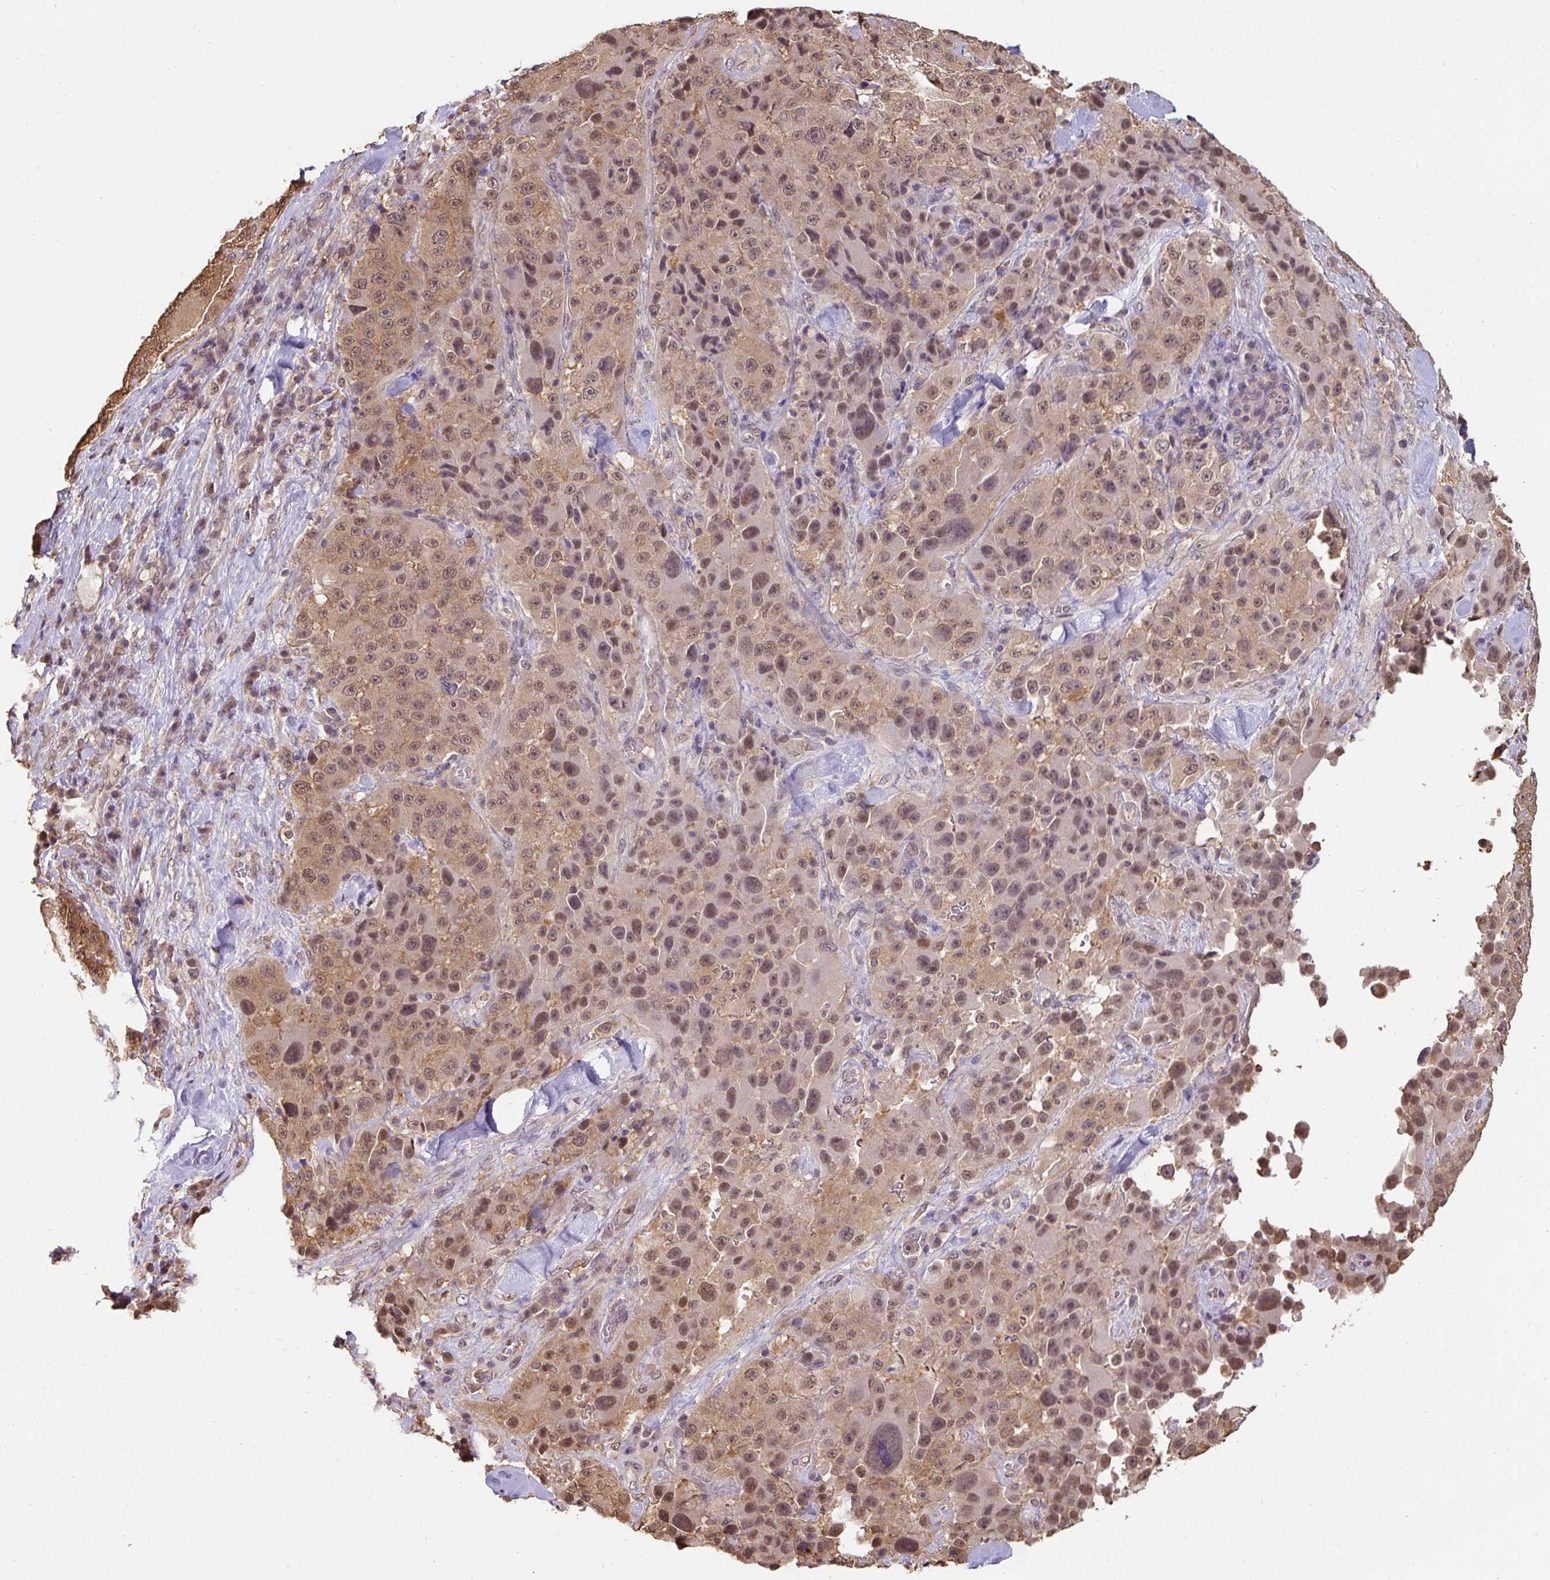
{"staining": {"intensity": "moderate", "quantity": ">75%", "location": "nuclear"}, "tissue": "melanoma", "cell_type": "Tumor cells", "image_type": "cancer", "snomed": [{"axis": "morphology", "description": "Malignant melanoma, Metastatic site"}, {"axis": "topography", "description": "Lymph node"}], "caption": "Immunohistochemical staining of malignant melanoma (metastatic site) reveals medium levels of moderate nuclear protein expression in about >75% of tumor cells. (DAB (3,3'-diaminobenzidine) IHC, brown staining for protein, blue staining for nuclei).", "gene": "ST13", "patient": {"sex": "male", "age": 62}}